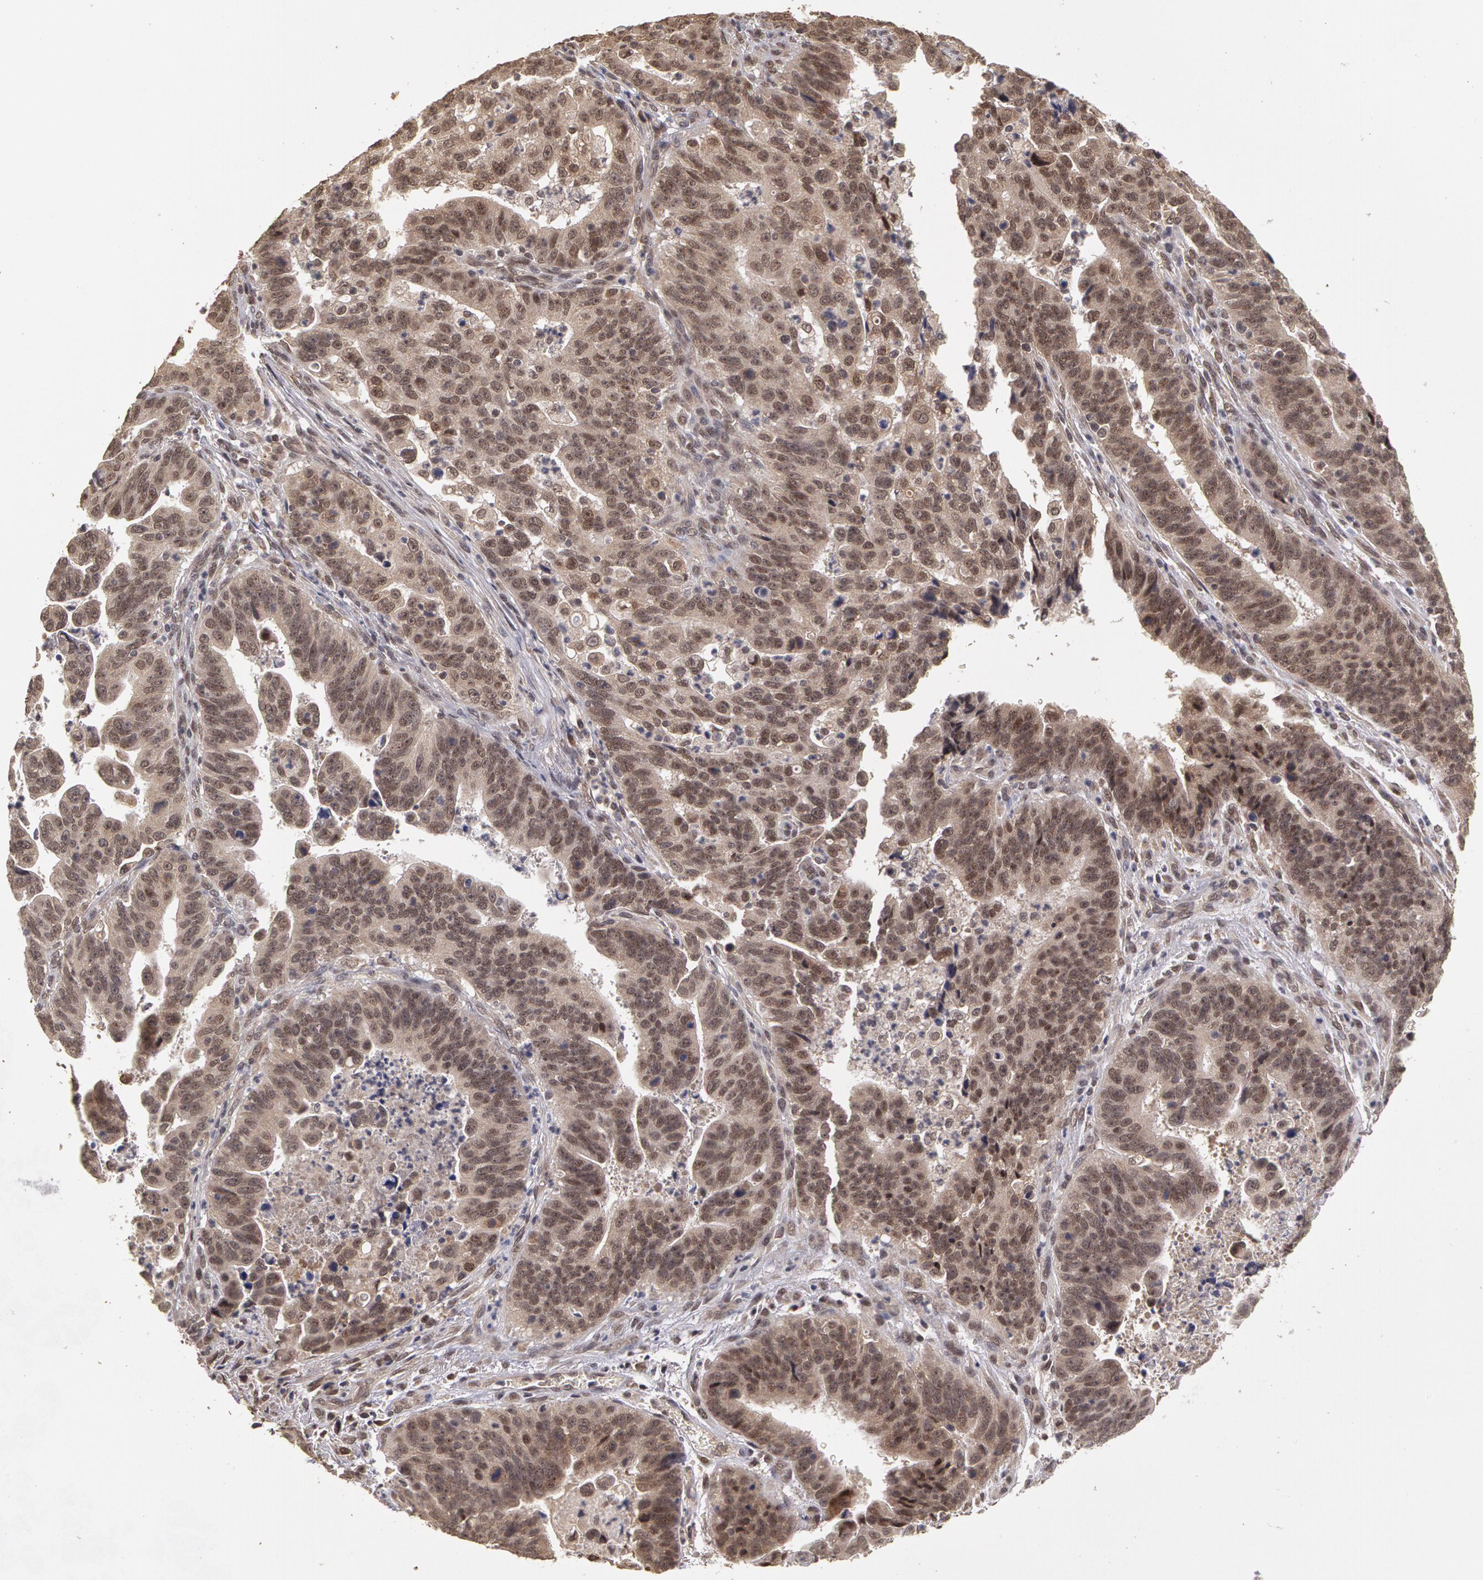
{"staining": {"intensity": "moderate", "quantity": ">75%", "location": "cytoplasmic/membranous"}, "tissue": "stomach cancer", "cell_type": "Tumor cells", "image_type": "cancer", "snomed": [{"axis": "morphology", "description": "Adenocarcinoma, NOS"}, {"axis": "topography", "description": "Stomach, upper"}], "caption": "Stomach adenocarcinoma stained with a brown dye demonstrates moderate cytoplasmic/membranous positive staining in about >75% of tumor cells.", "gene": "GLIS1", "patient": {"sex": "female", "age": 50}}